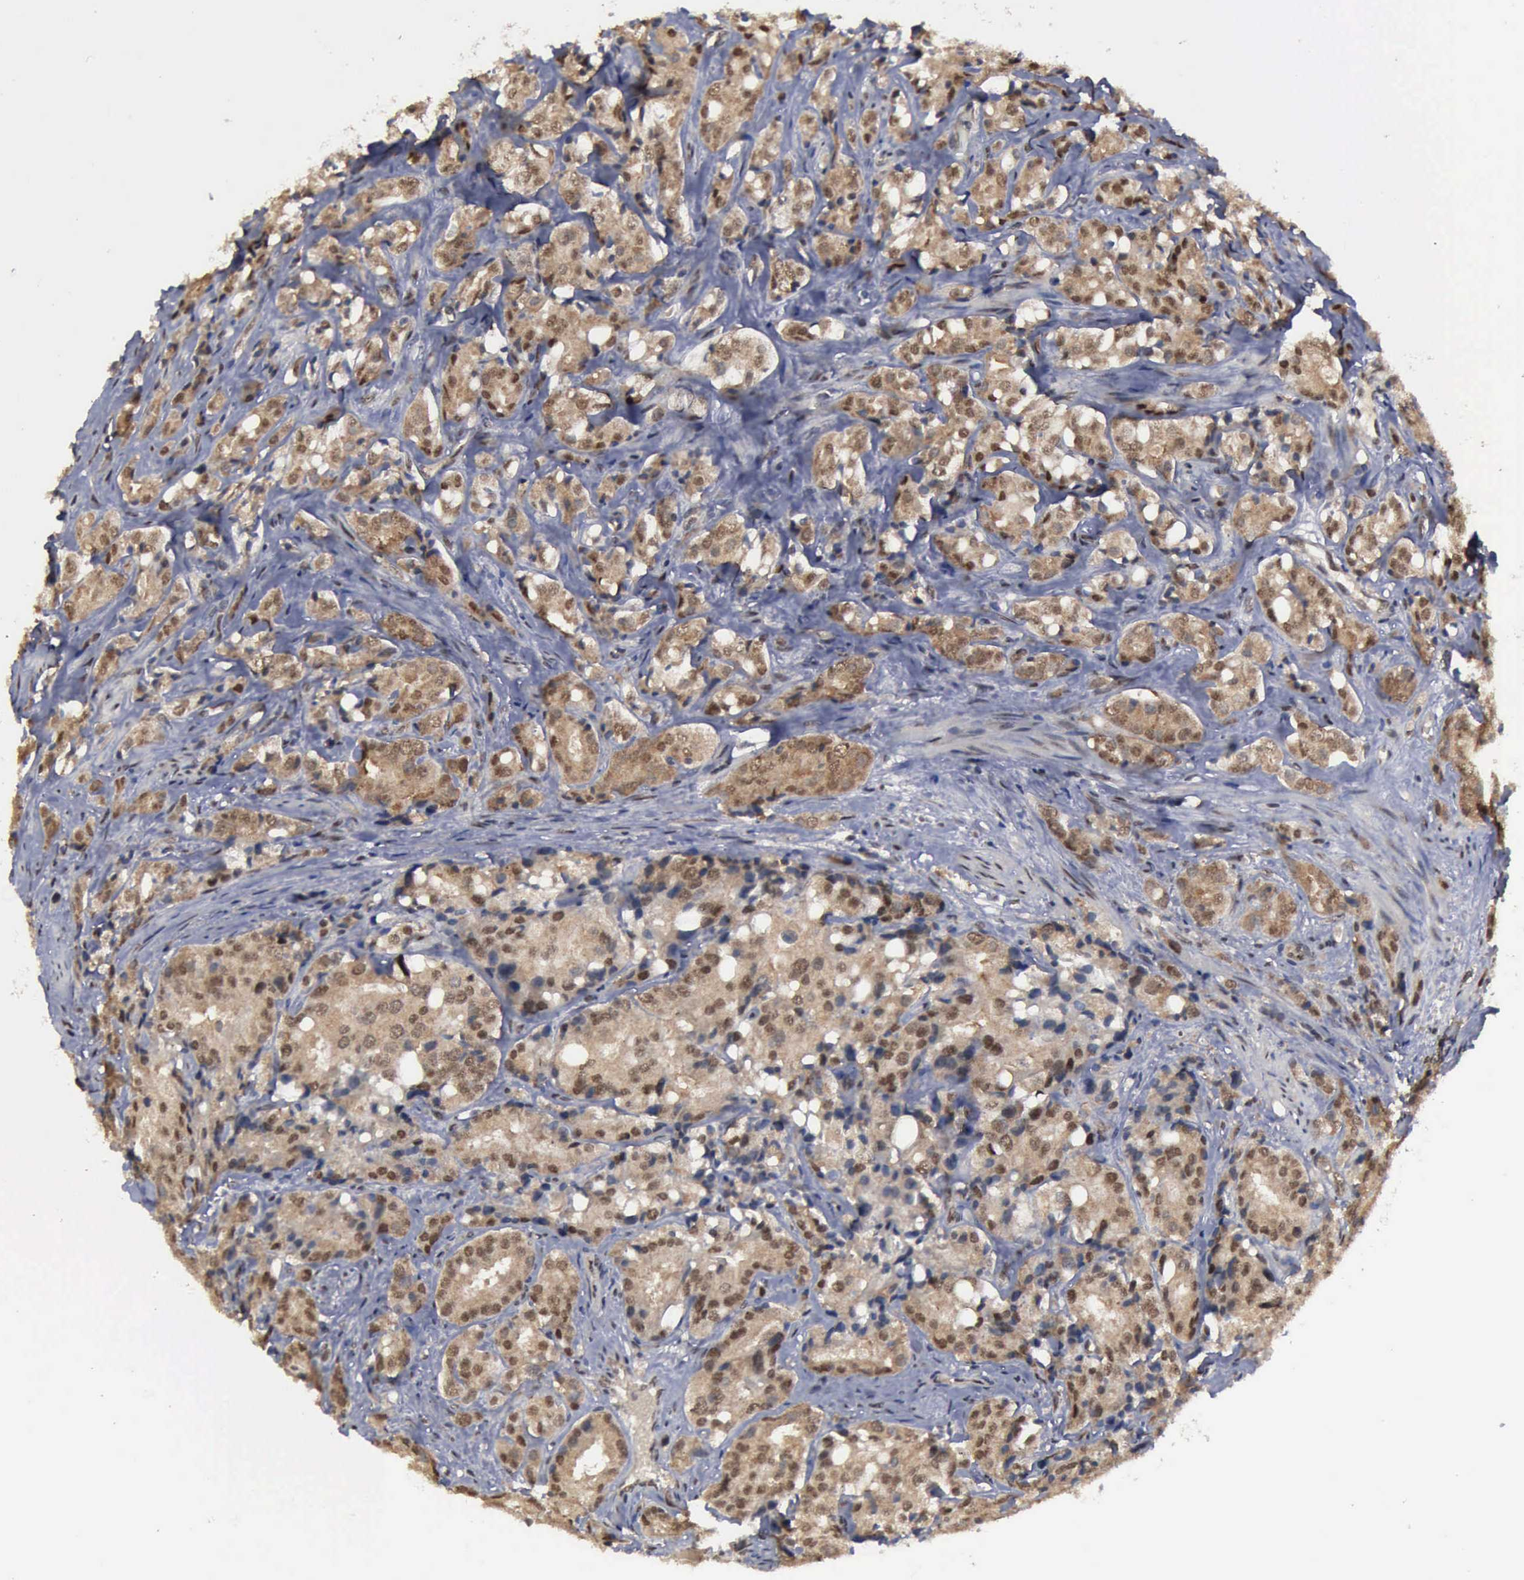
{"staining": {"intensity": "weak", "quantity": ">75%", "location": "cytoplasmic/membranous,nuclear"}, "tissue": "prostate cancer", "cell_type": "Tumor cells", "image_type": "cancer", "snomed": [{"axis": "morphology", "description": "Adenocarcinoma, High grade"}, {"axis": "topography", "description": "Prostate"}], "caption": "A brown stain highlights weak cytoplasmic/membranous and nuclear expression of a protein in prostate adenocarcinoma (high-grade) tumor cells.", "gene": "RTCB", "patient": {"sex": "male", "age": 68}}